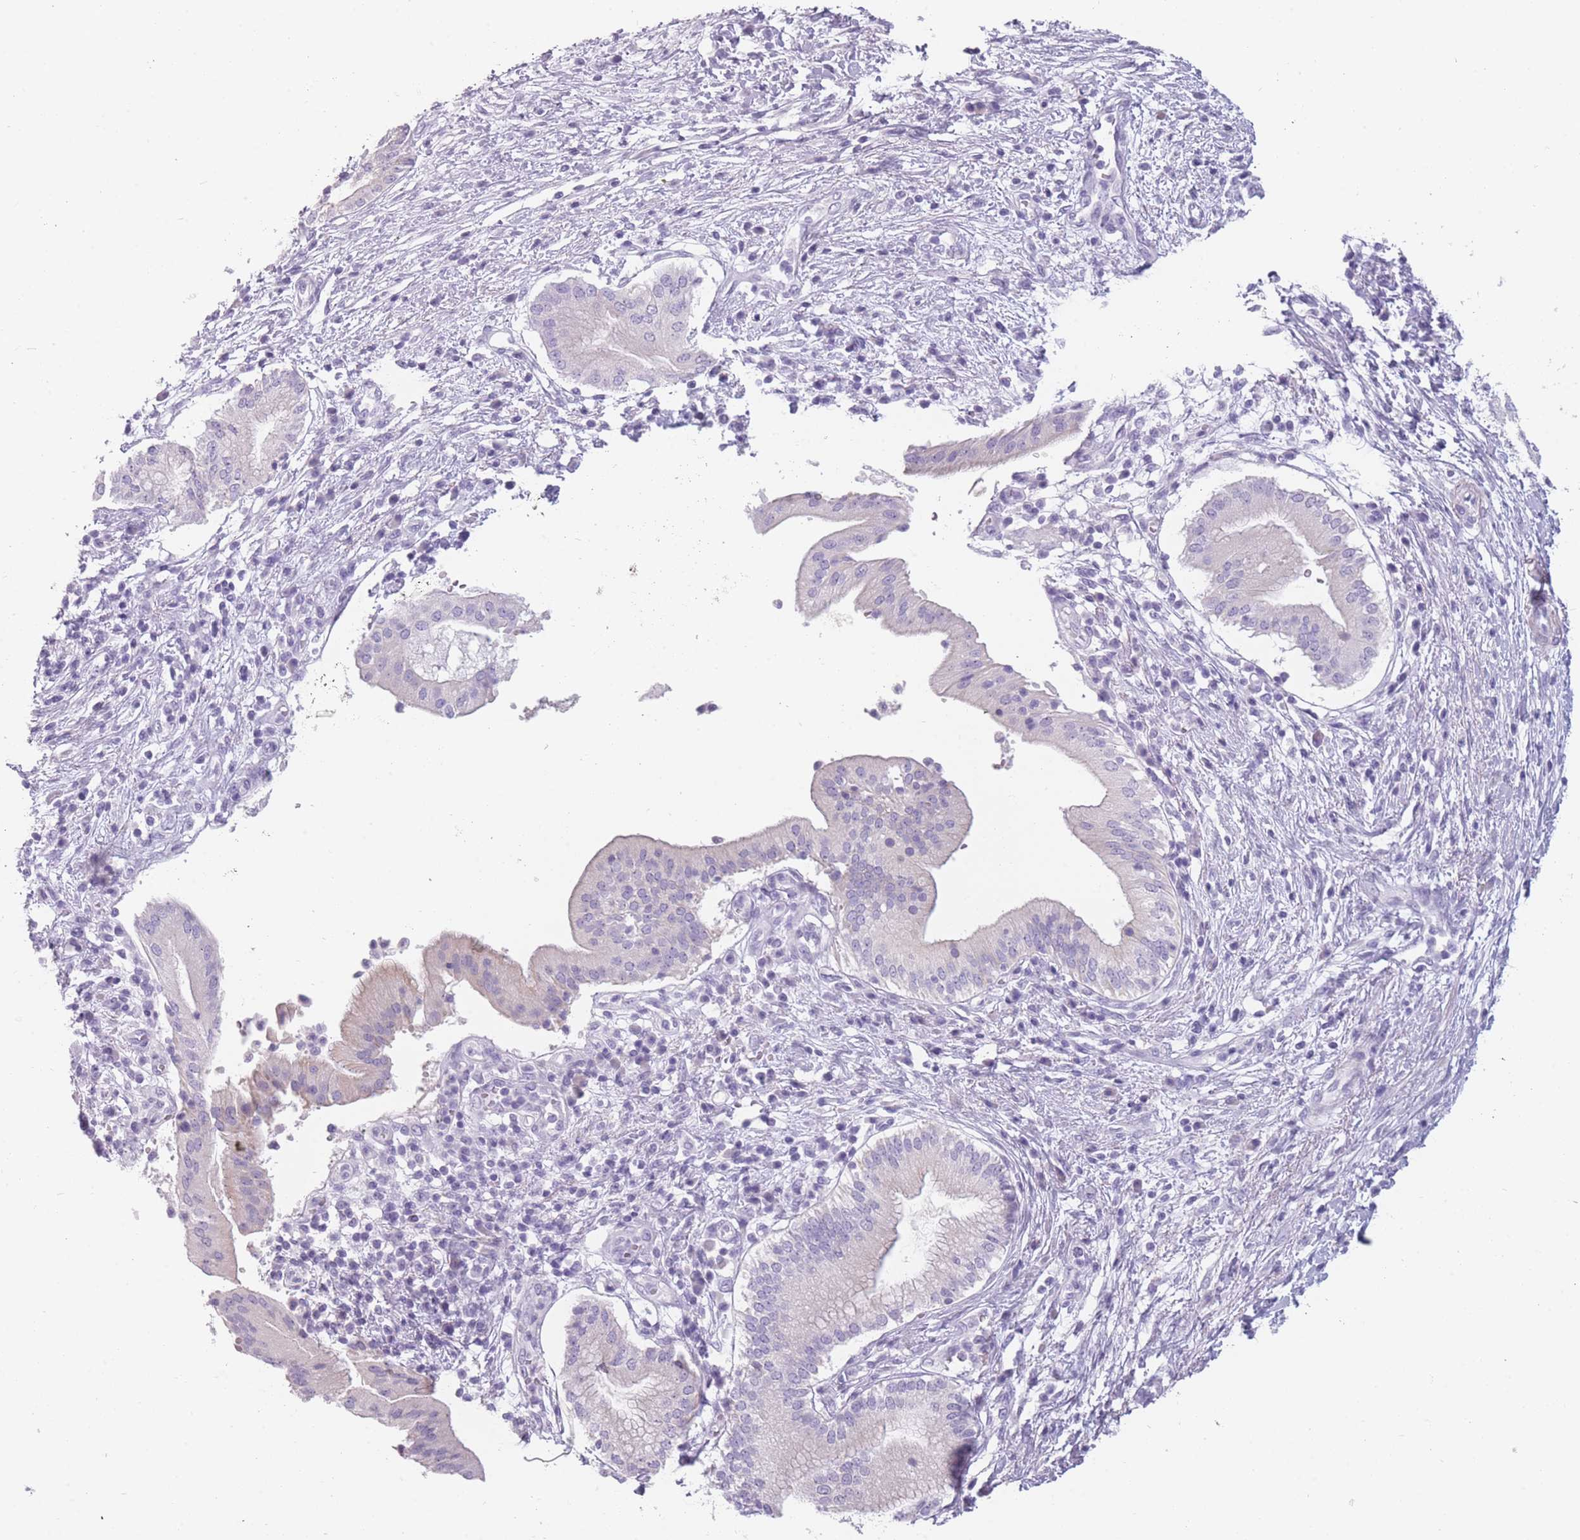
{"staining": {"intensity": "negative", "quantity": "none", "location": "none"}, "tissue": "pancreatic cancer", "cell_type": "Tumor cells", "image_type": "cancer", "snomed": [{"axis": "morphology", "description": "Adenocarcinoma, NOS"}, {"axis": "topography", "description": "Pancreas"}], "caption": "Photomicrograph shows no significant protein staining in tumor cells of pancreatic cancer.", "gene": "PPFIA3", "patient": {"sex": "male", "age": 68}}